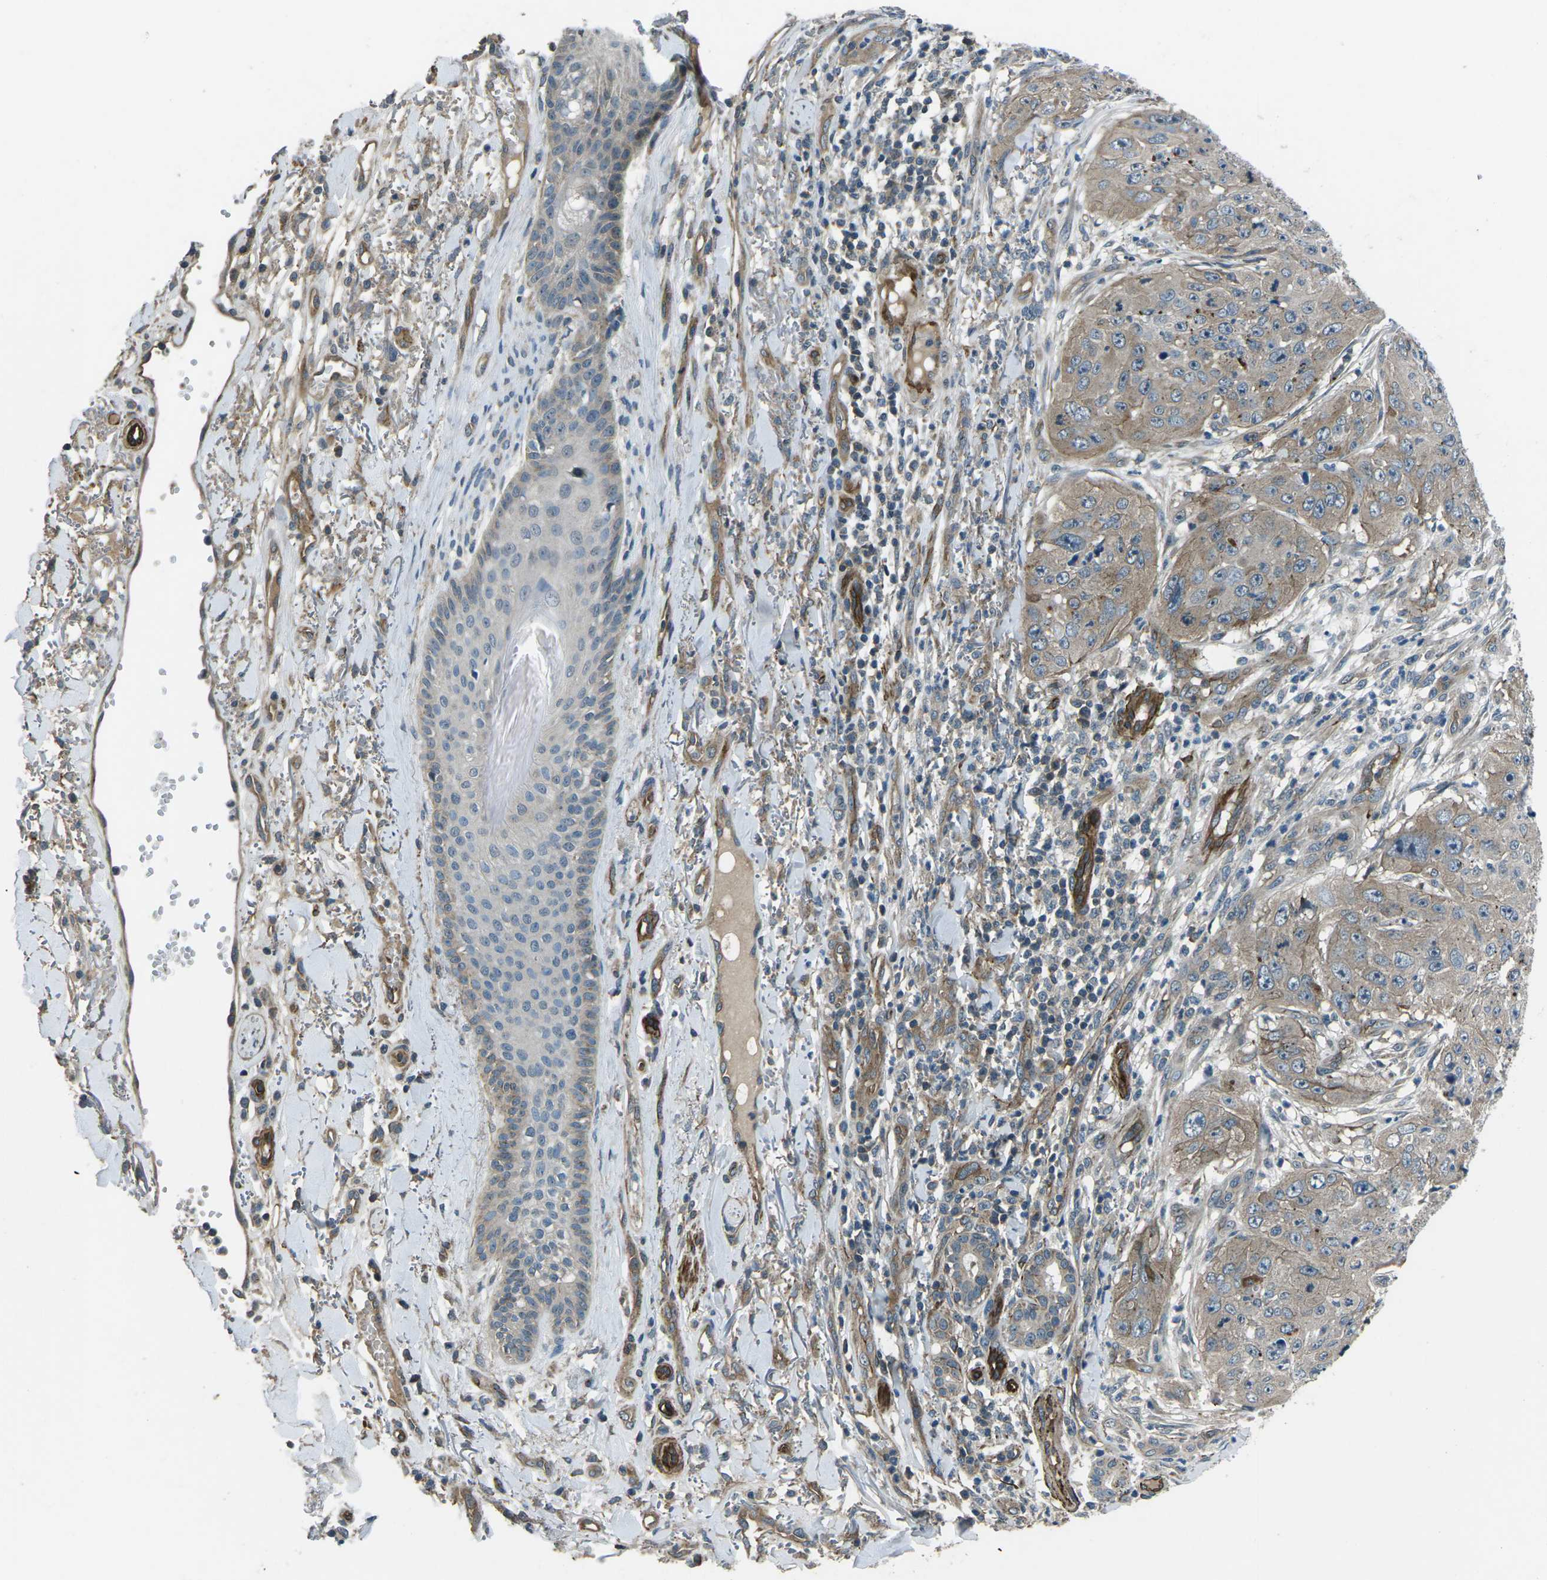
{"staining": {"intensity": "weak", "quantity": ">75%", "location": "cytoplasmic/membranous"}, "tissue": "skin cancer", "cell_type": "Tumor cells", "image_type": "cancer", "snomed": [{"axis": "morphology", "description": "Squamous cell carcinoma, NOS"}, {"axis": "topography", "description": "Skin"}], "caption": "An immunohistochemistry (IHC) image of neoplastic tissue is shown. Protein staining in brown labels weak cytoplasmic/membranous positivity in squamous cell carcinoma (skin) within tumor cells.", "gene": "AFAP1", "patient": {"sex": "female", "age": 80}}